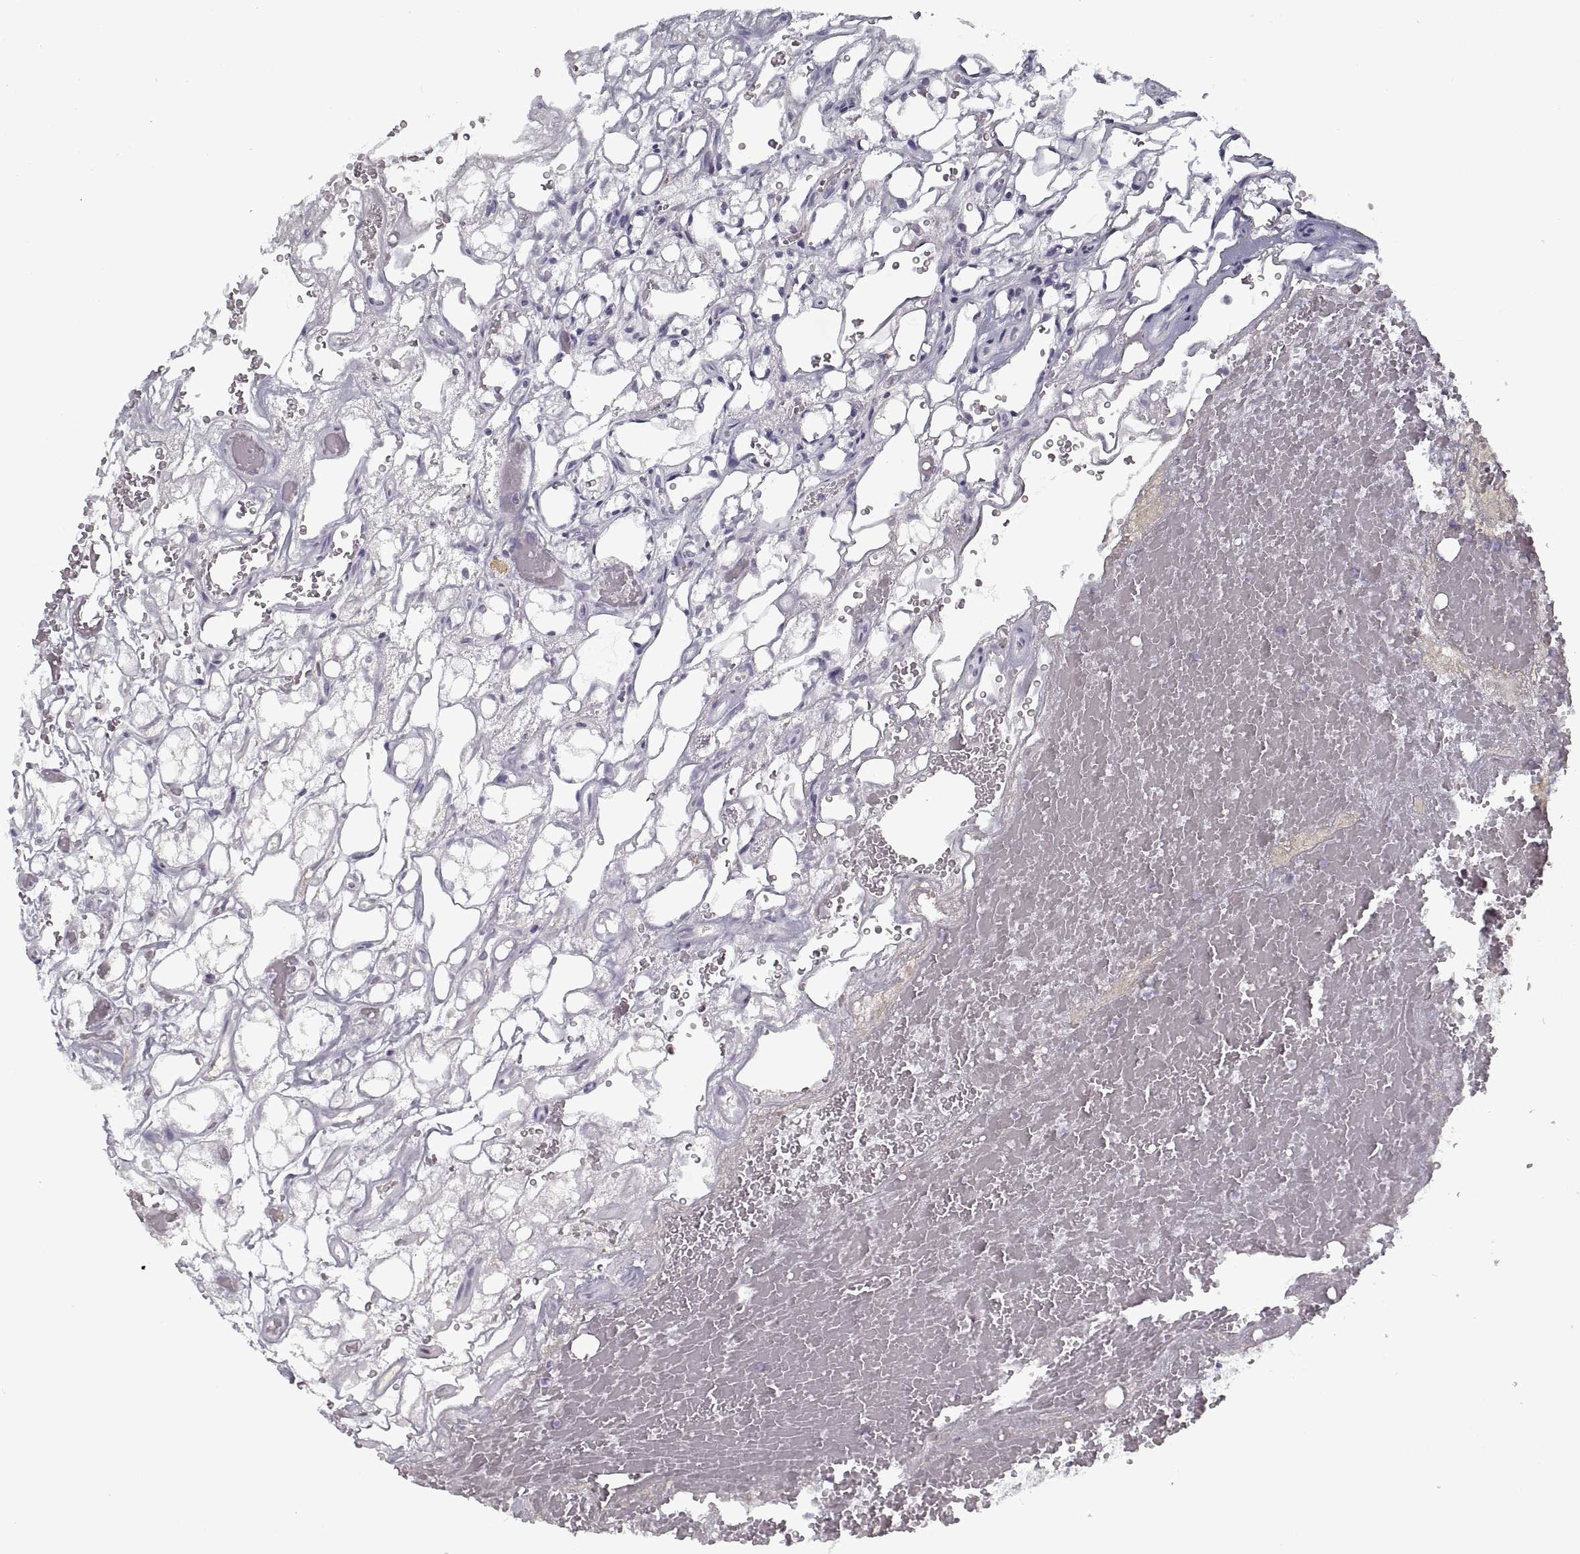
{"staining": {"intensity": "negative", "quantity": "none", "location": "none"}, "tissue": "renal cancer", "cell_type": "Tumor cells", "image_type": "cancer", "snomed": [{"axis": "morphology", "description": "Adenocarcinoma, NOS"}, {"axis": "topography", "description": "Kidney"}], "caption": "This is an IHC histopathology image of human renal cancer. There is no positivity in tumor cells.", "gene": "GAD2", "patient": {"sex": "female", "age": 69}}